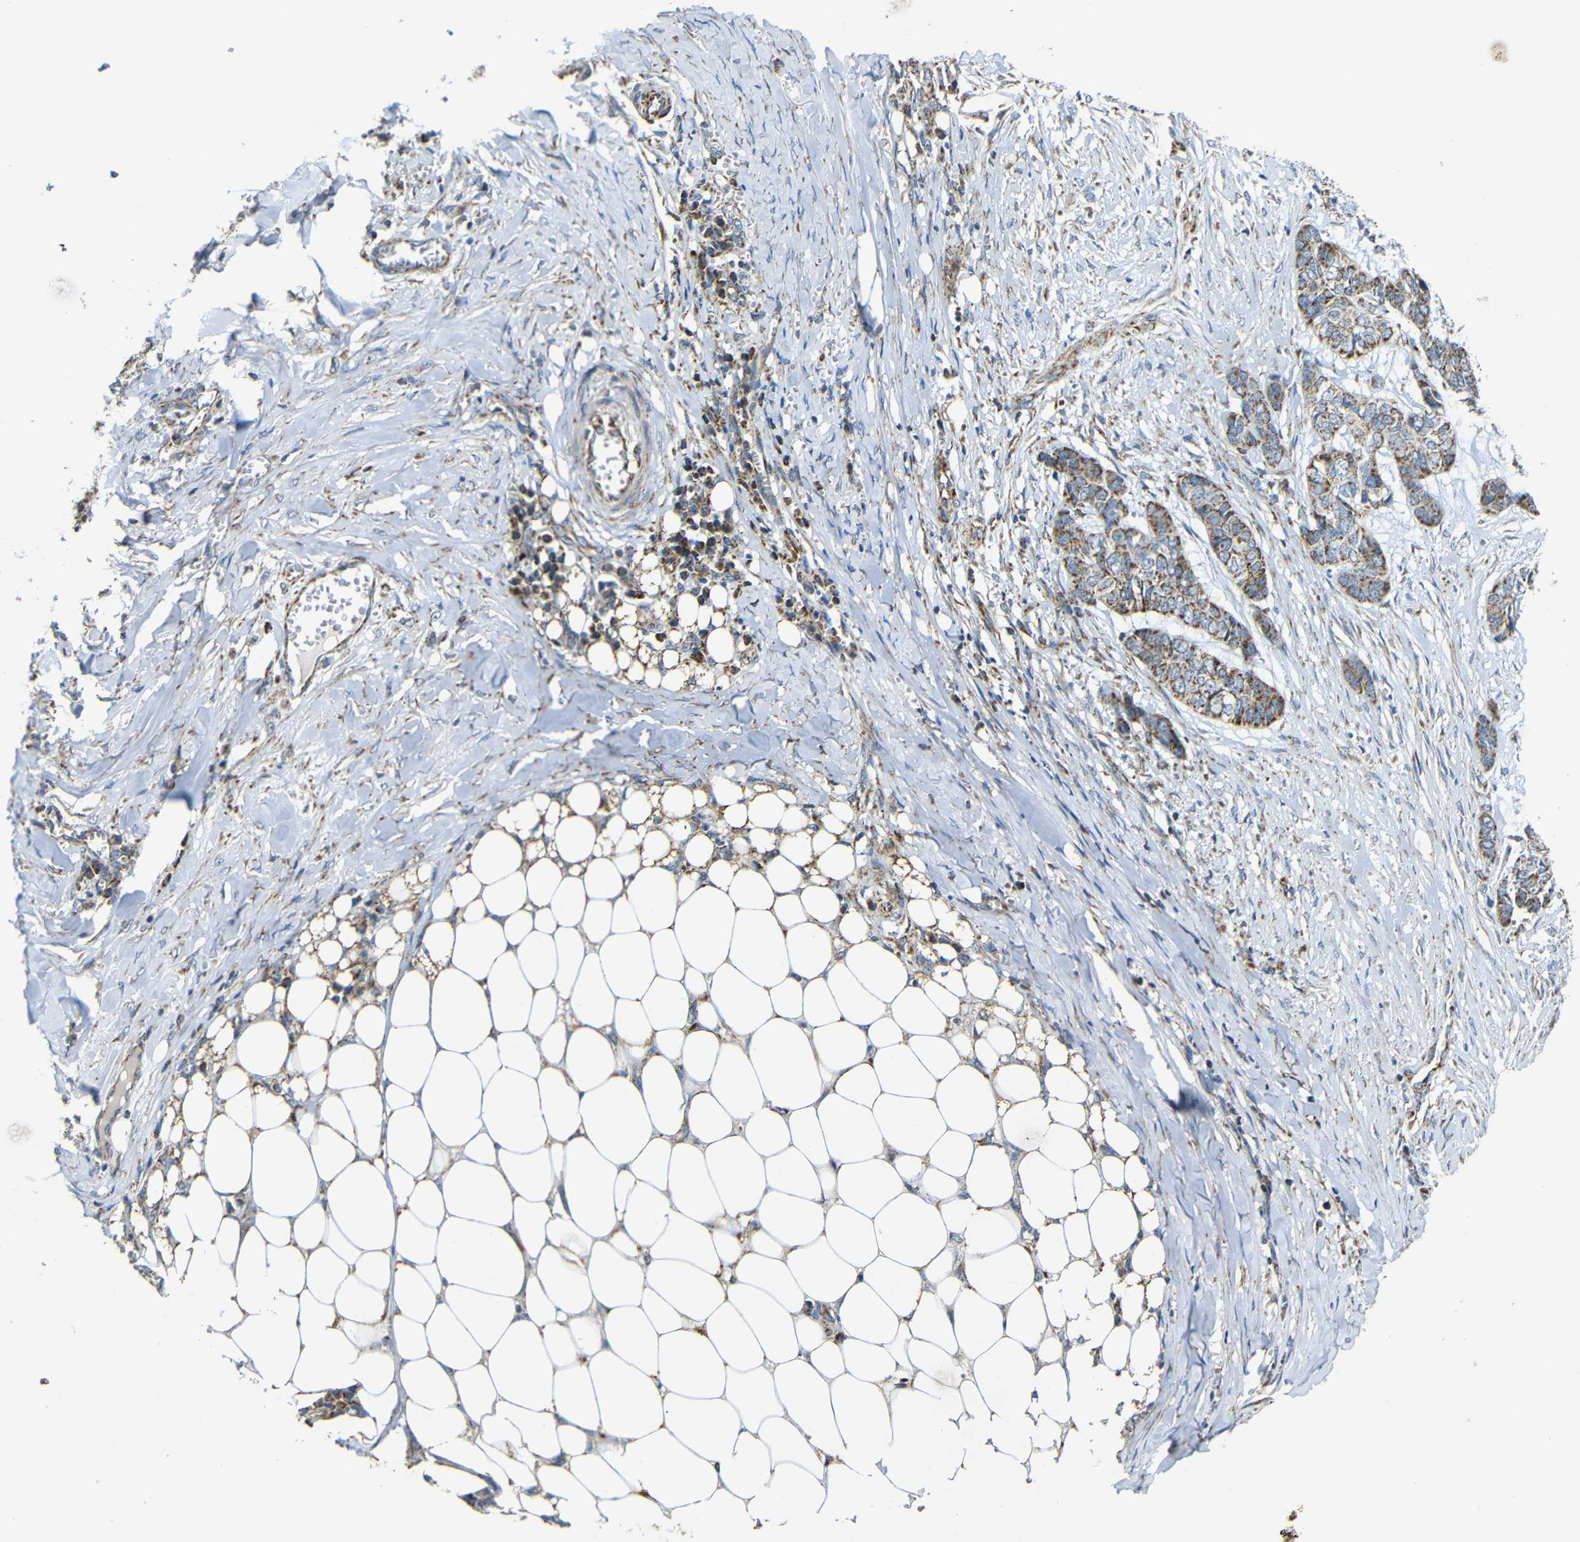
{"staining": {"intensity": "moderate", "quantity": ">75%", "location": "cytoplasmic/membranous"}, "tissue": "skin cancer", "cell_type": "Tumor cells", "image_type": "cancer", "snomed": [{"axis": "morphology", "description": "Basal cell carcinoma"}, {"axis": "topography", "description": "Skin"}], "caption": "Immunohistochemistry (IHC) of human skin cancer displays medium levels of moderate cytoplasmic/membranous expression in about >75% of tumor cells.", "gene": "NR3C2", "patient": {"sex": "female", "age": 64}}